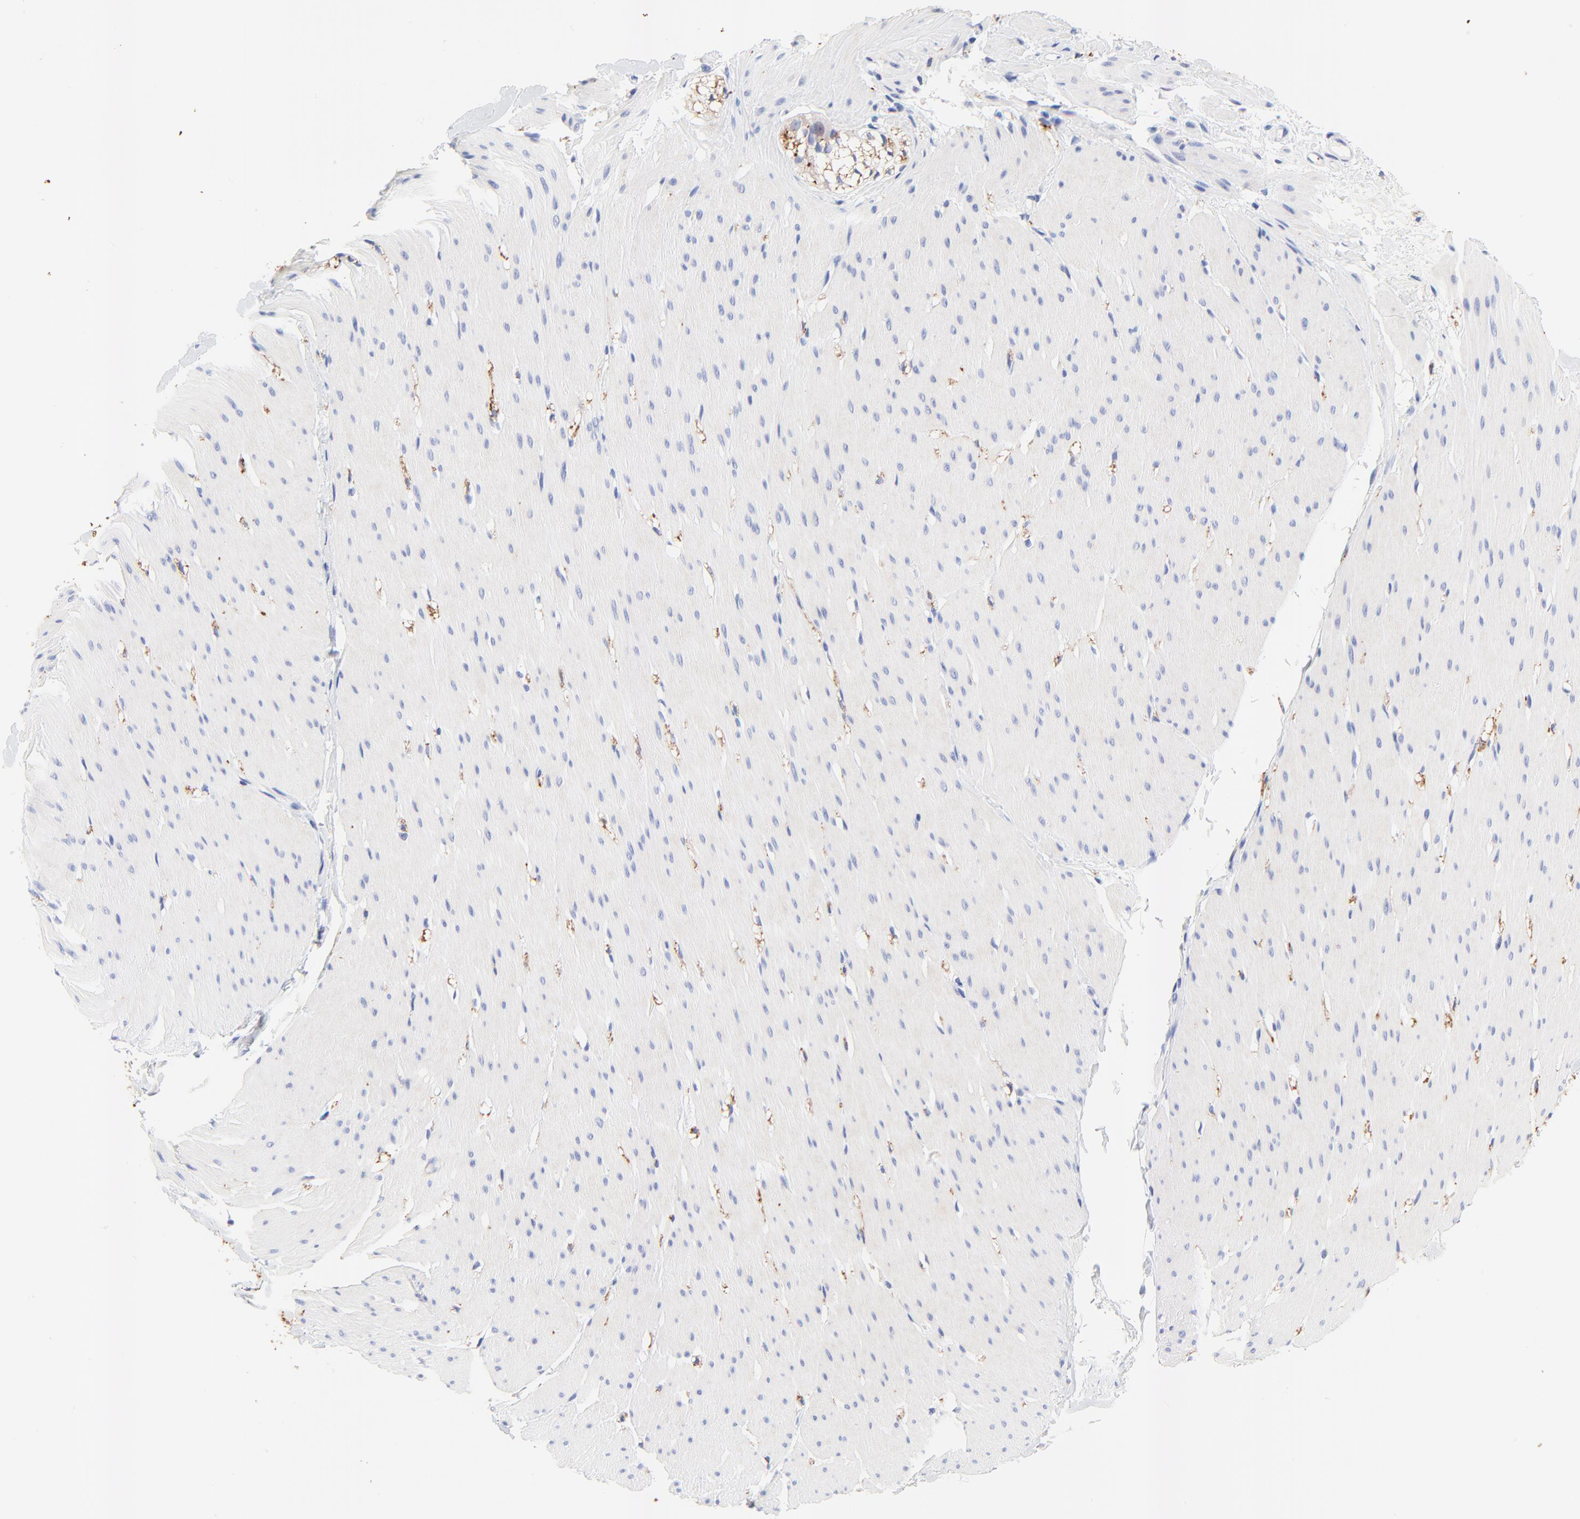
{"staining": {"intensity": "negative", "quantity": "none", "location": "none"}, "tissue": "smooth muscle", "cell_type": "Smooth muscle cells", "image_type": "normal", "snomed": [{"axis": "morphology", "description": "Normal tissue, NOS"}, {"axis": "topography", "description": "Smooth muscle"}, {"axis": "topography", "description": "Colon"}], "caption": "Smooth muscle cells show no significant protein positivity in benign smooth muscle. Nuclei are stained in blue.", "gene": "FAM117B", "patient": {"sex": "male", "age": 67}}